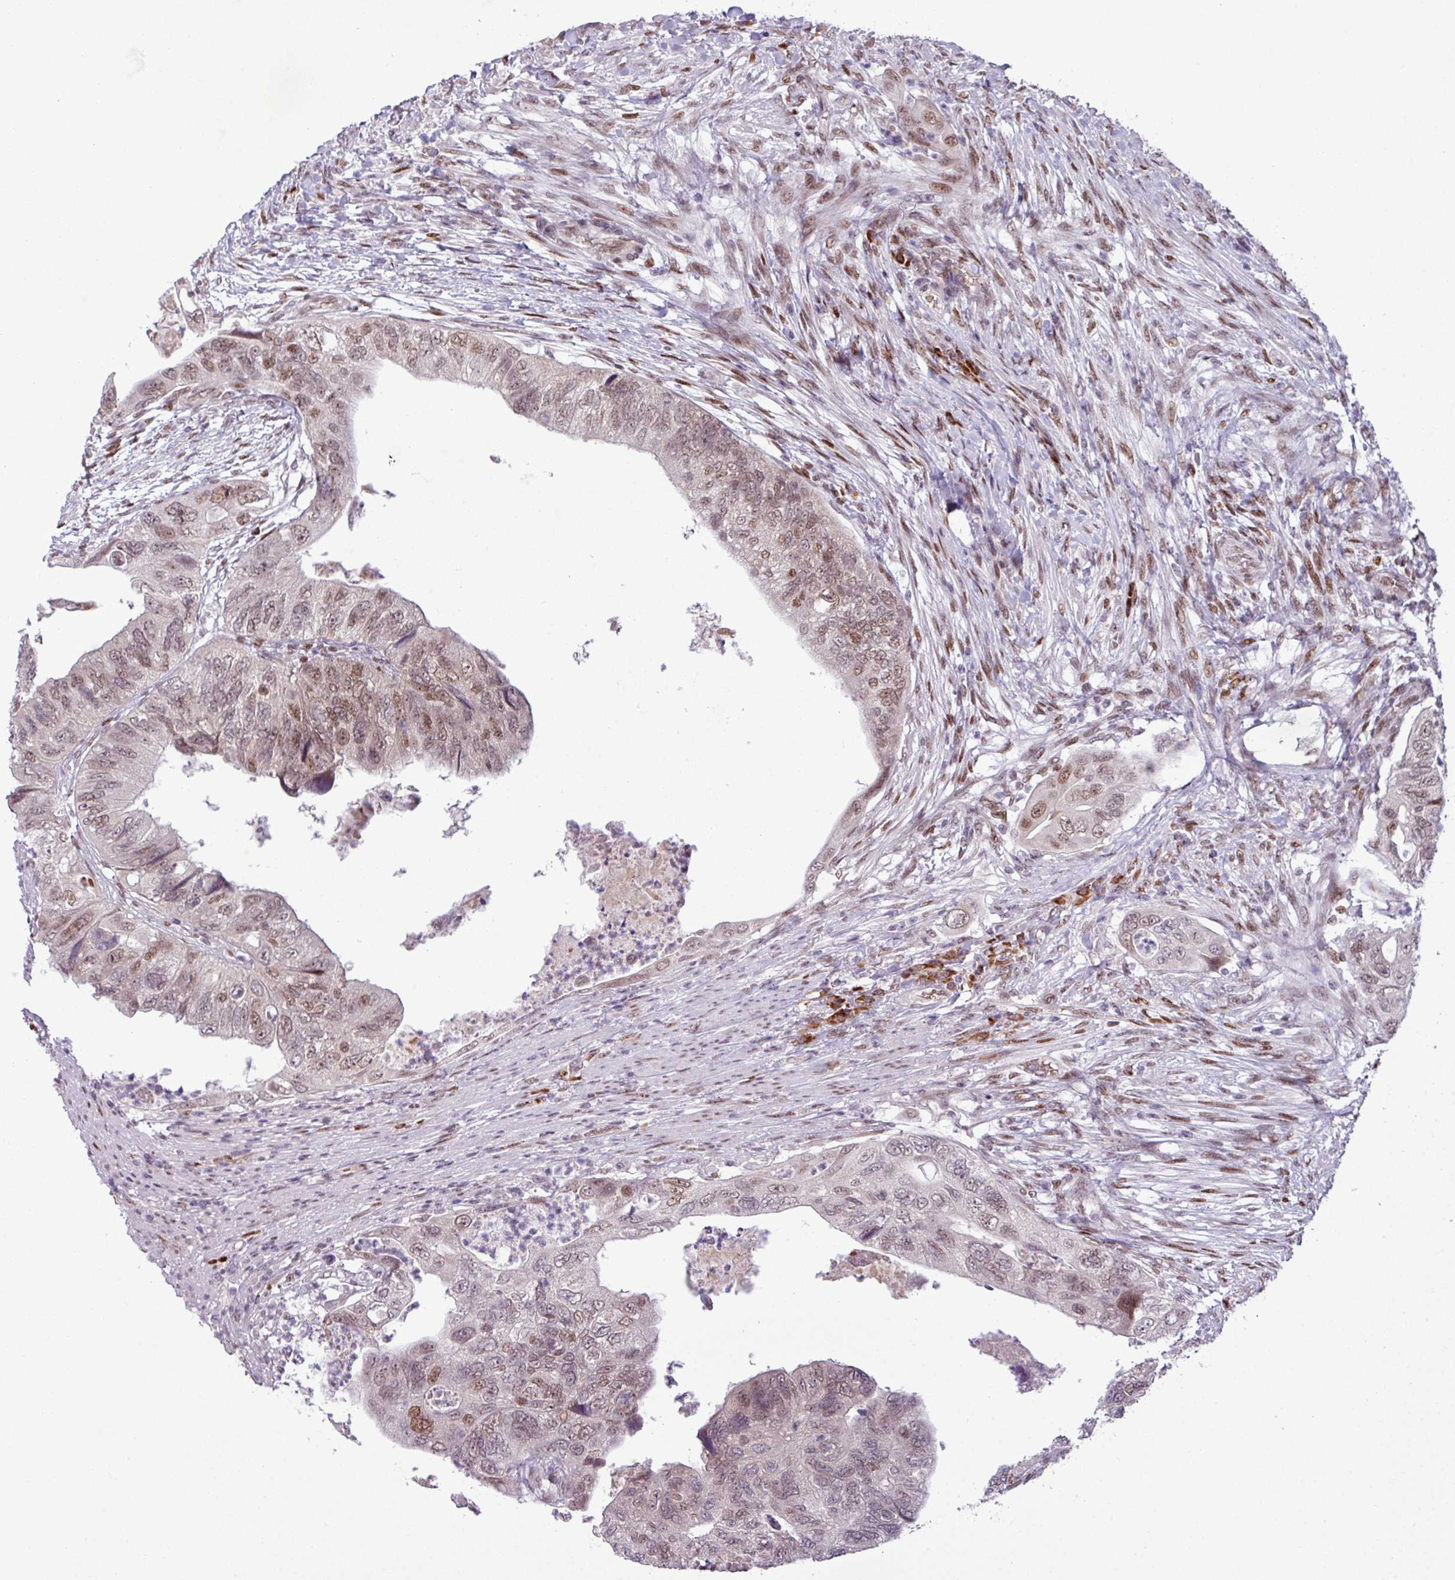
{"staining": {"intensity": "moderate", "quantity": ">75%", "location": "nuclear"}, "tissue": "colorectal cancer", "cell_type": "Tumor cells", "image_type": "cancer", "snomed": [{"axis": "morphology", "description": "Adenocarcinoma, NOS"}, {"axis": "topography", "description": "Rectum"}], "caption": "Colorectal cancer (adenocarcinoma) stained with DAB IHC demonstrates medium levels of moderate nuclear staining in approximately >75% of tumor cells.", "gene": "PRDM5", "patient": {"sex": "male", "age": 63}}